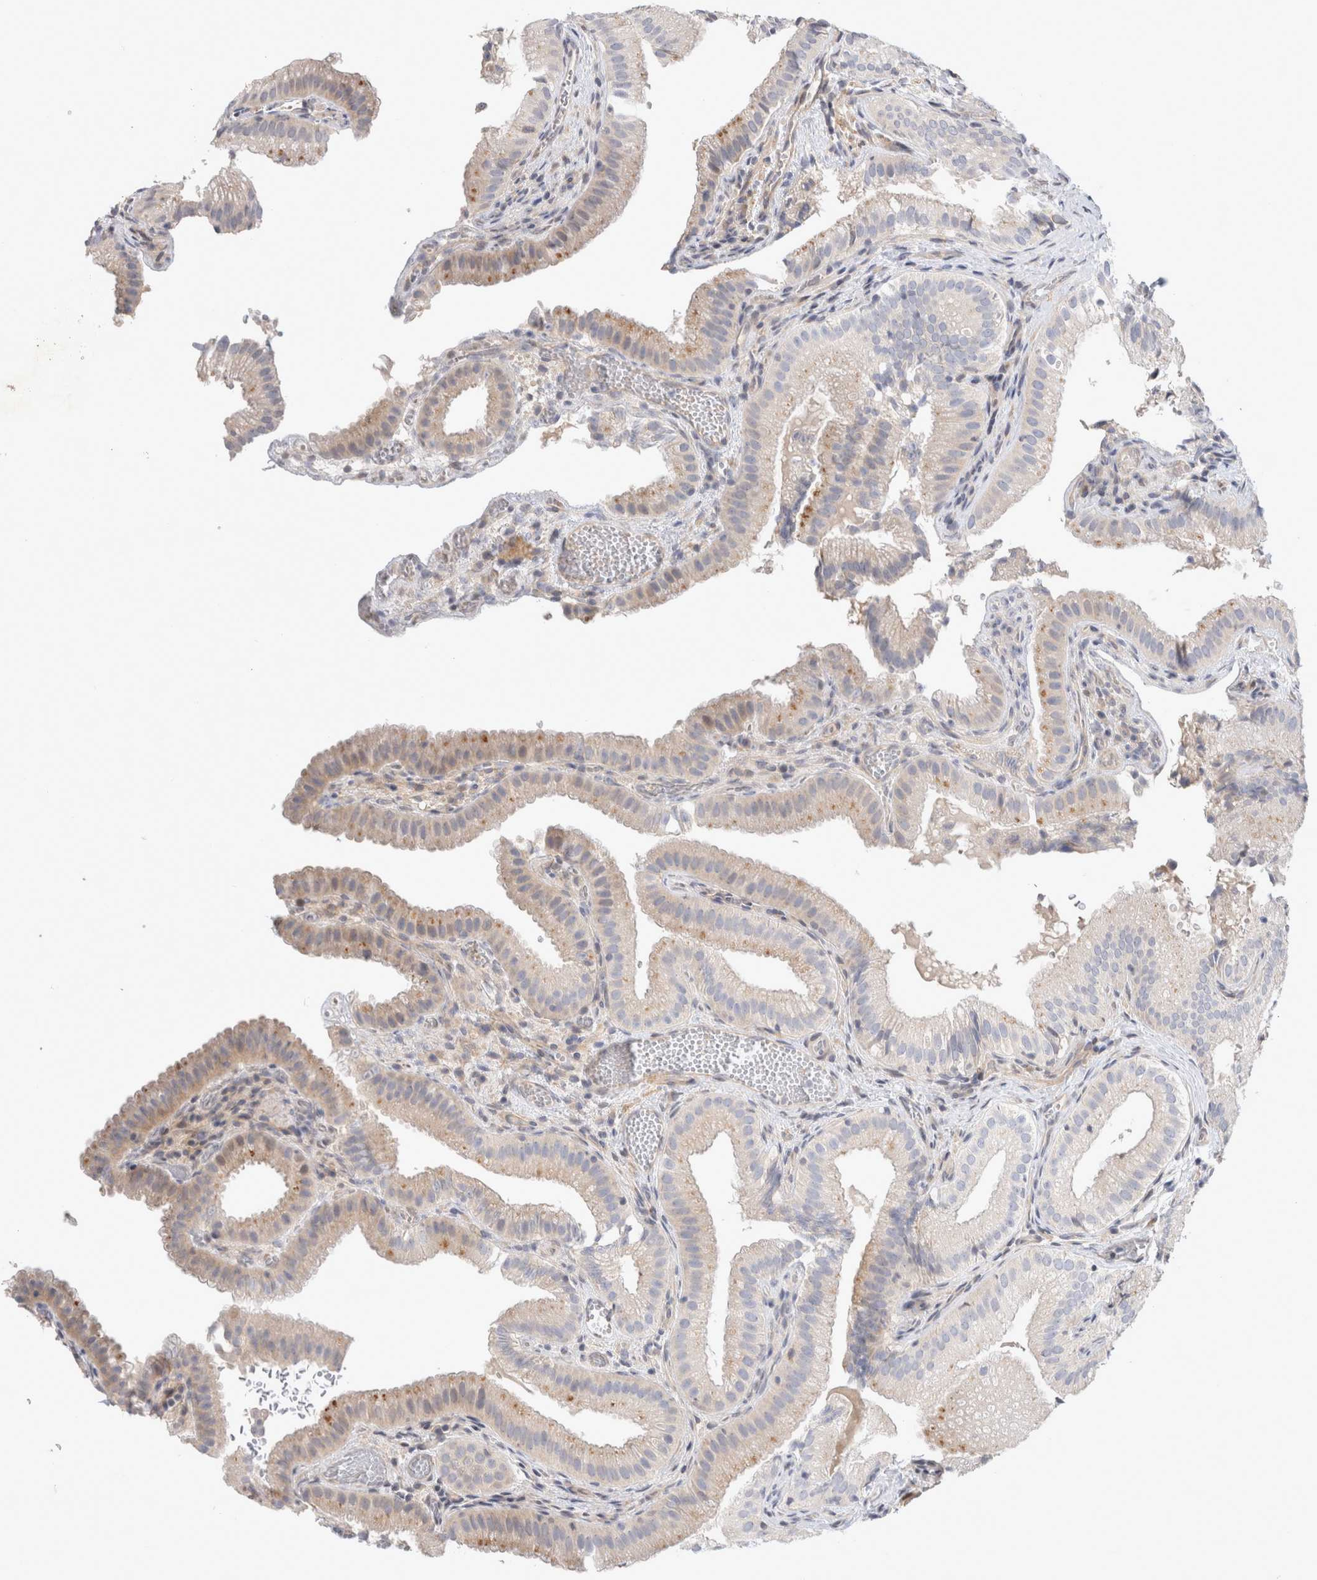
{"staining": {"intensity": "moderate", "quantity": "<25%", "location": "cytoplasmic/membranous"}, "tissue": "gallbladder", "cell_type": "Glandular cells", "image_type": "normal", "snomed": [{"axis": "morphology", "description": "Normal tissue, NOS"}, {"axis": "topography", "description": "Gallbladder"}], "caption": "A high-resolution photomicrograph shows immunohistochemistry staining of normal gallbladder, which exhibits moderate cytoplasmic/membranous positivity in approximately <25% of glandular cells. (DAB (3,3'-diaminobenzidine) IHC with brightfield microscopy, high magnification).", "gene": "TCF4", "patient": {"sex": "female", "age": 30}}